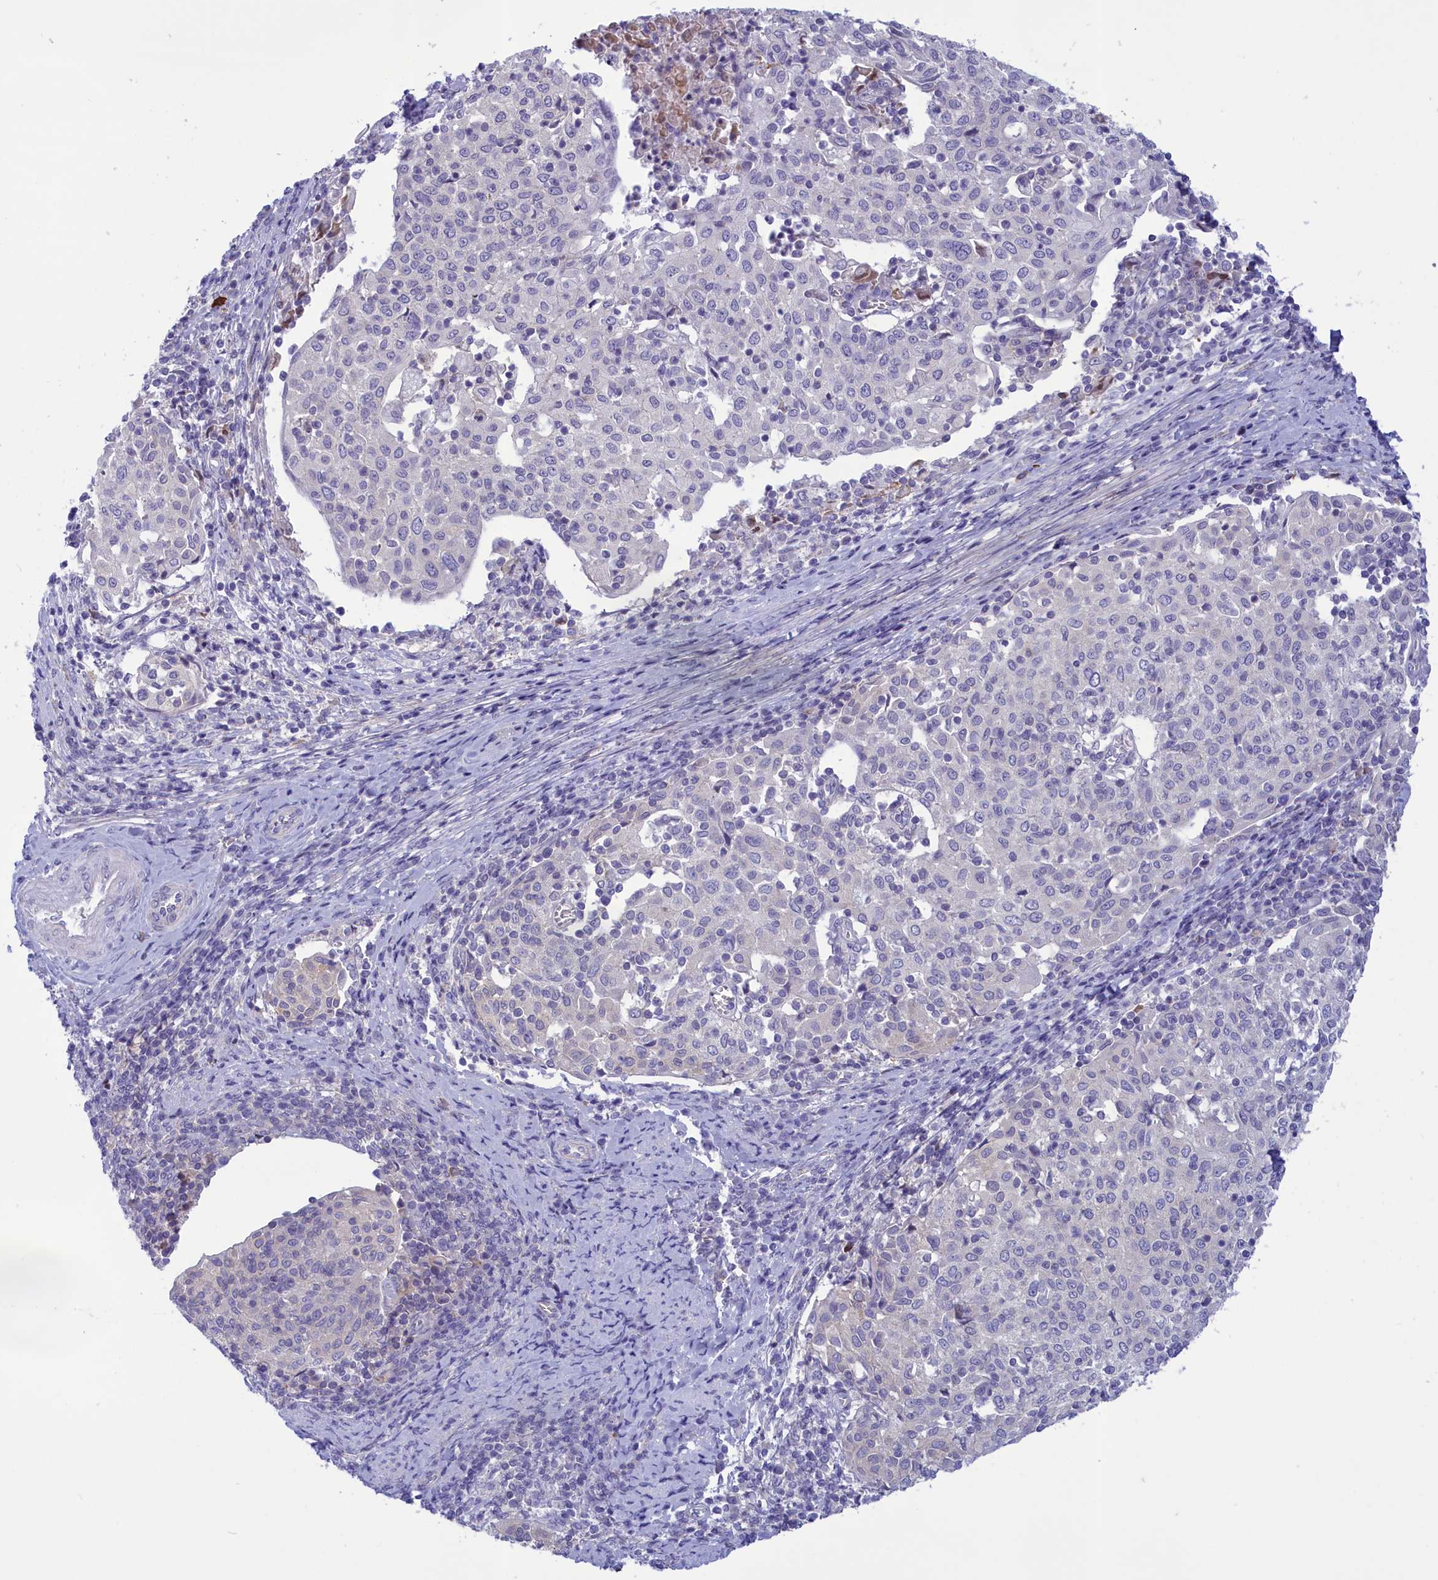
{"staining": {"intensity": "negative", "quantity": "none", "location": "none"}, "tissue": "cervical cancer", "cell_type": "Tumor cells", "image_type": "cancer", "snomed": [{"axis": "morphology", "description": "Squamous cell carcinoma, NOS"}, {"axis": "topography", "description": "Cervix"}], "caption": "The micrograph exhibits no significant staining in tumor cells of cervical squamous cell carcinoma.", "gene": "CORO2A", "patient": {"sex": "female", "age": 52}}